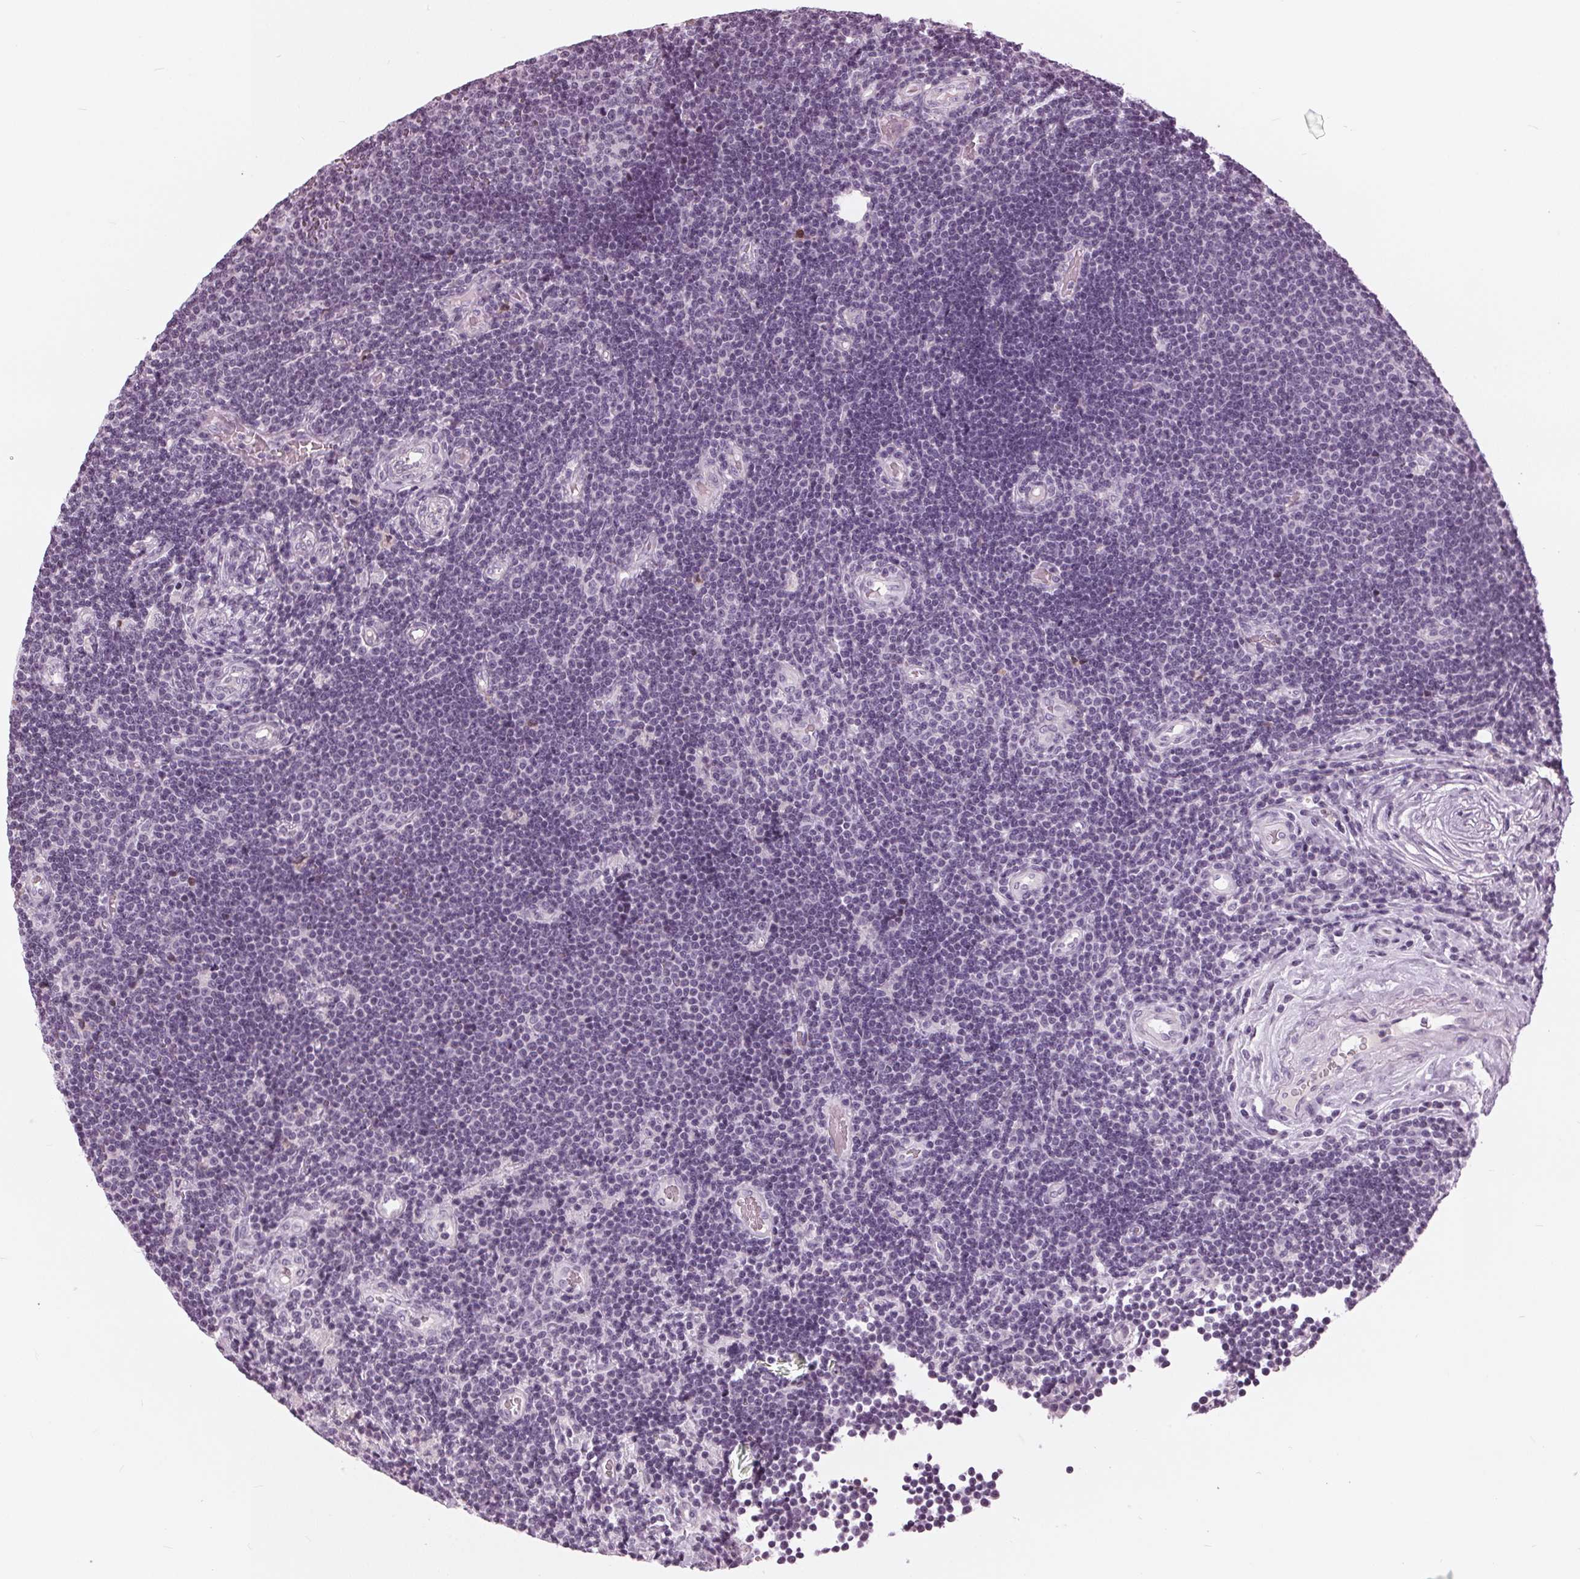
{"staining": {"intensity": "negative", "quantity": "none", "location": "none"}, "tissue": "lymphoma", "cell_type": "Tumor cells", "image_type": "cancer", "snomed": [{"axis": "morphology", "description": "Malignant lymphoma, non-Hodgkin's type, Low grade"}, {"axis": "topography", "description": "Brain"}], "caption": "This is an IHC photomicrograph of low-grade malignant lymphoma, non-Hodgkin's type. There is no positivity in tumor cells.", "gene": "SLC9A4", "patient": {"sex": "female", "age": 66}}